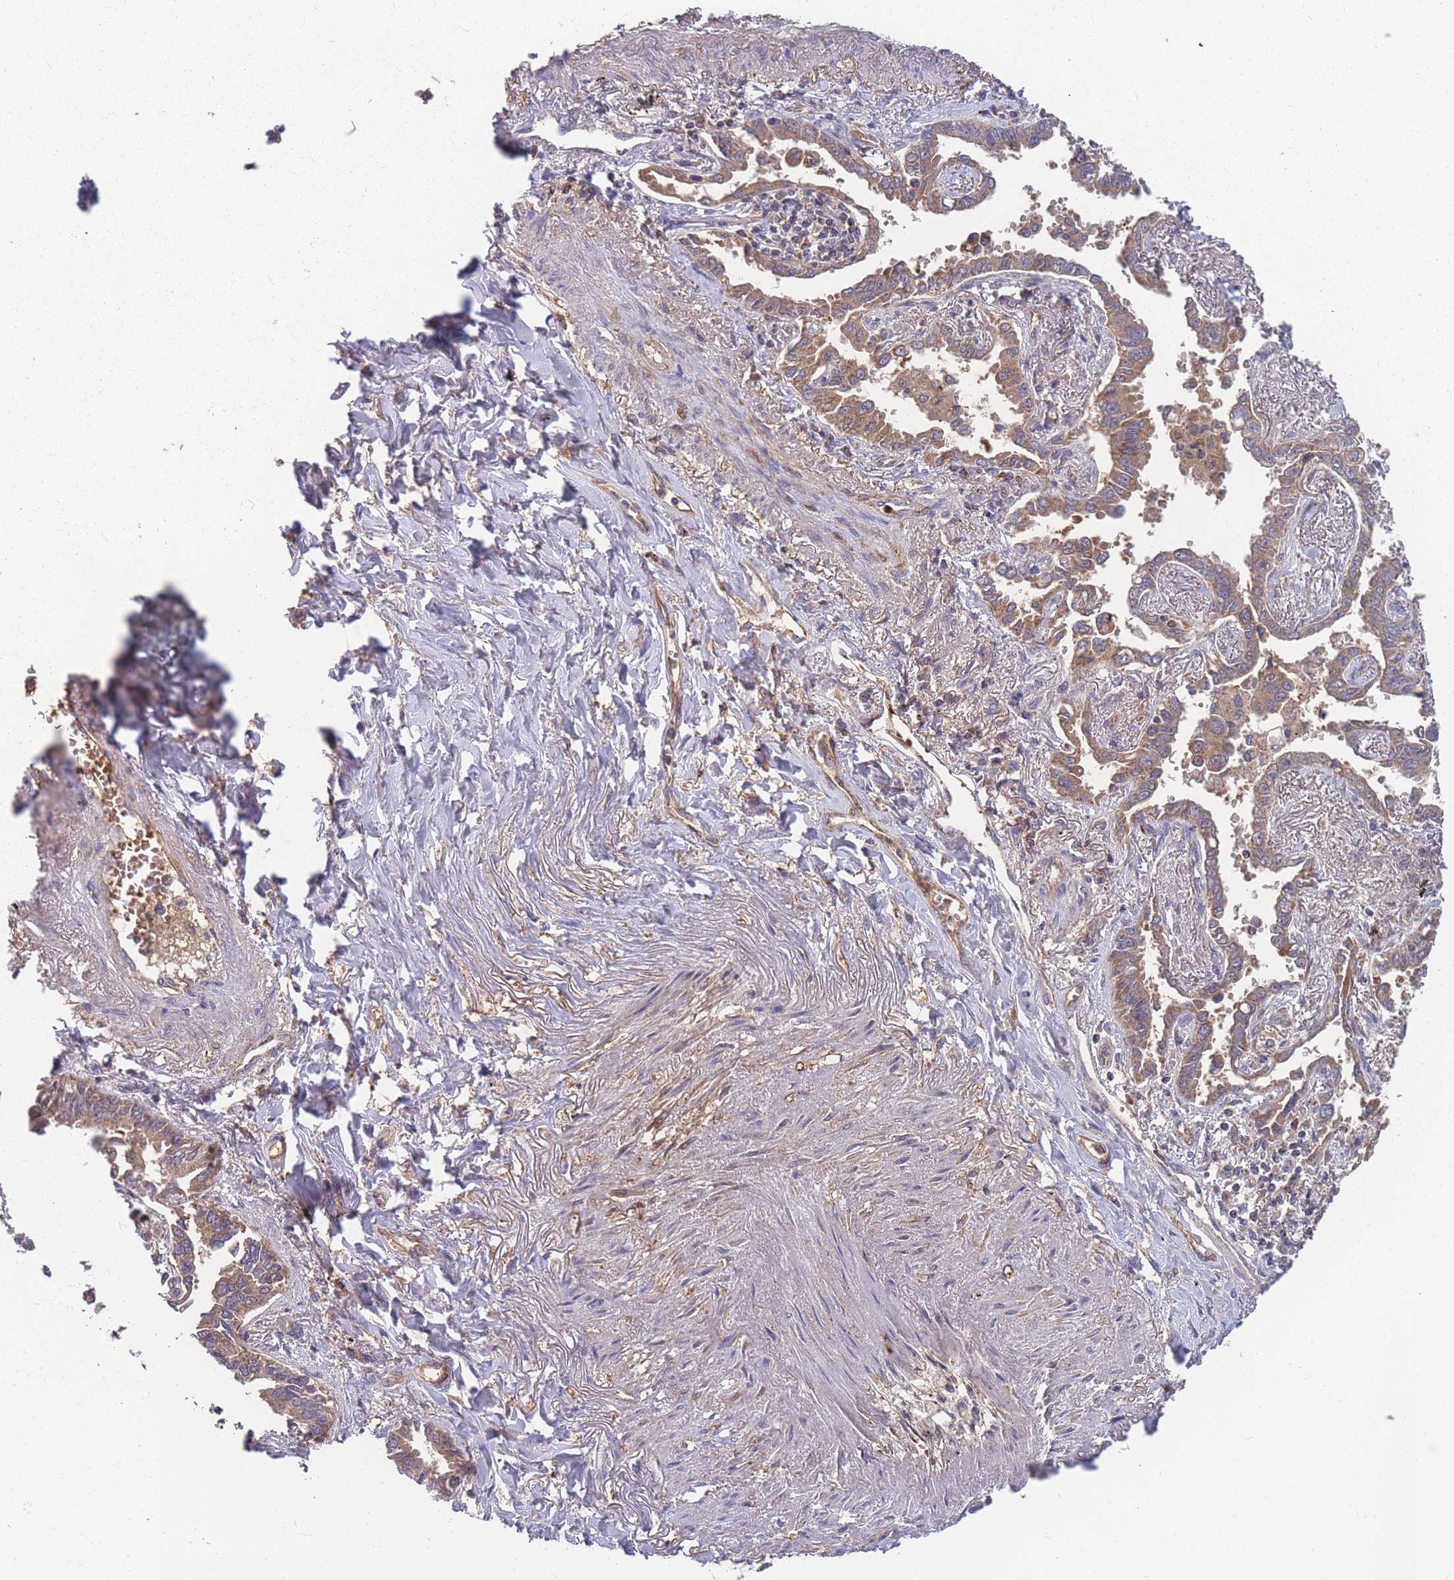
{"staining": {"intensity": "moderate", "quantity": ">75%", "location": "cytoplasmic/membranous"}, "tissue": "lung cancer", "cell_type": "Tumor cells", "image_type": "cancer", "snomed": [{"axis": "morphology", "description": "Adenocarcinoma, NOS"}, {"axis": "topography", "description": "Lung"}], "caption": "The micrograph displays immunohistochemical staining of lung cancer (adenocarcinoma). There is moderate cytoplasmic/membranous staining is seen in about >75% of tumor cells. (IHC, brightfield microscopy, high magnification).", "gene": "SLC35B4", "patient": {"sex": "male", "age": 67}}